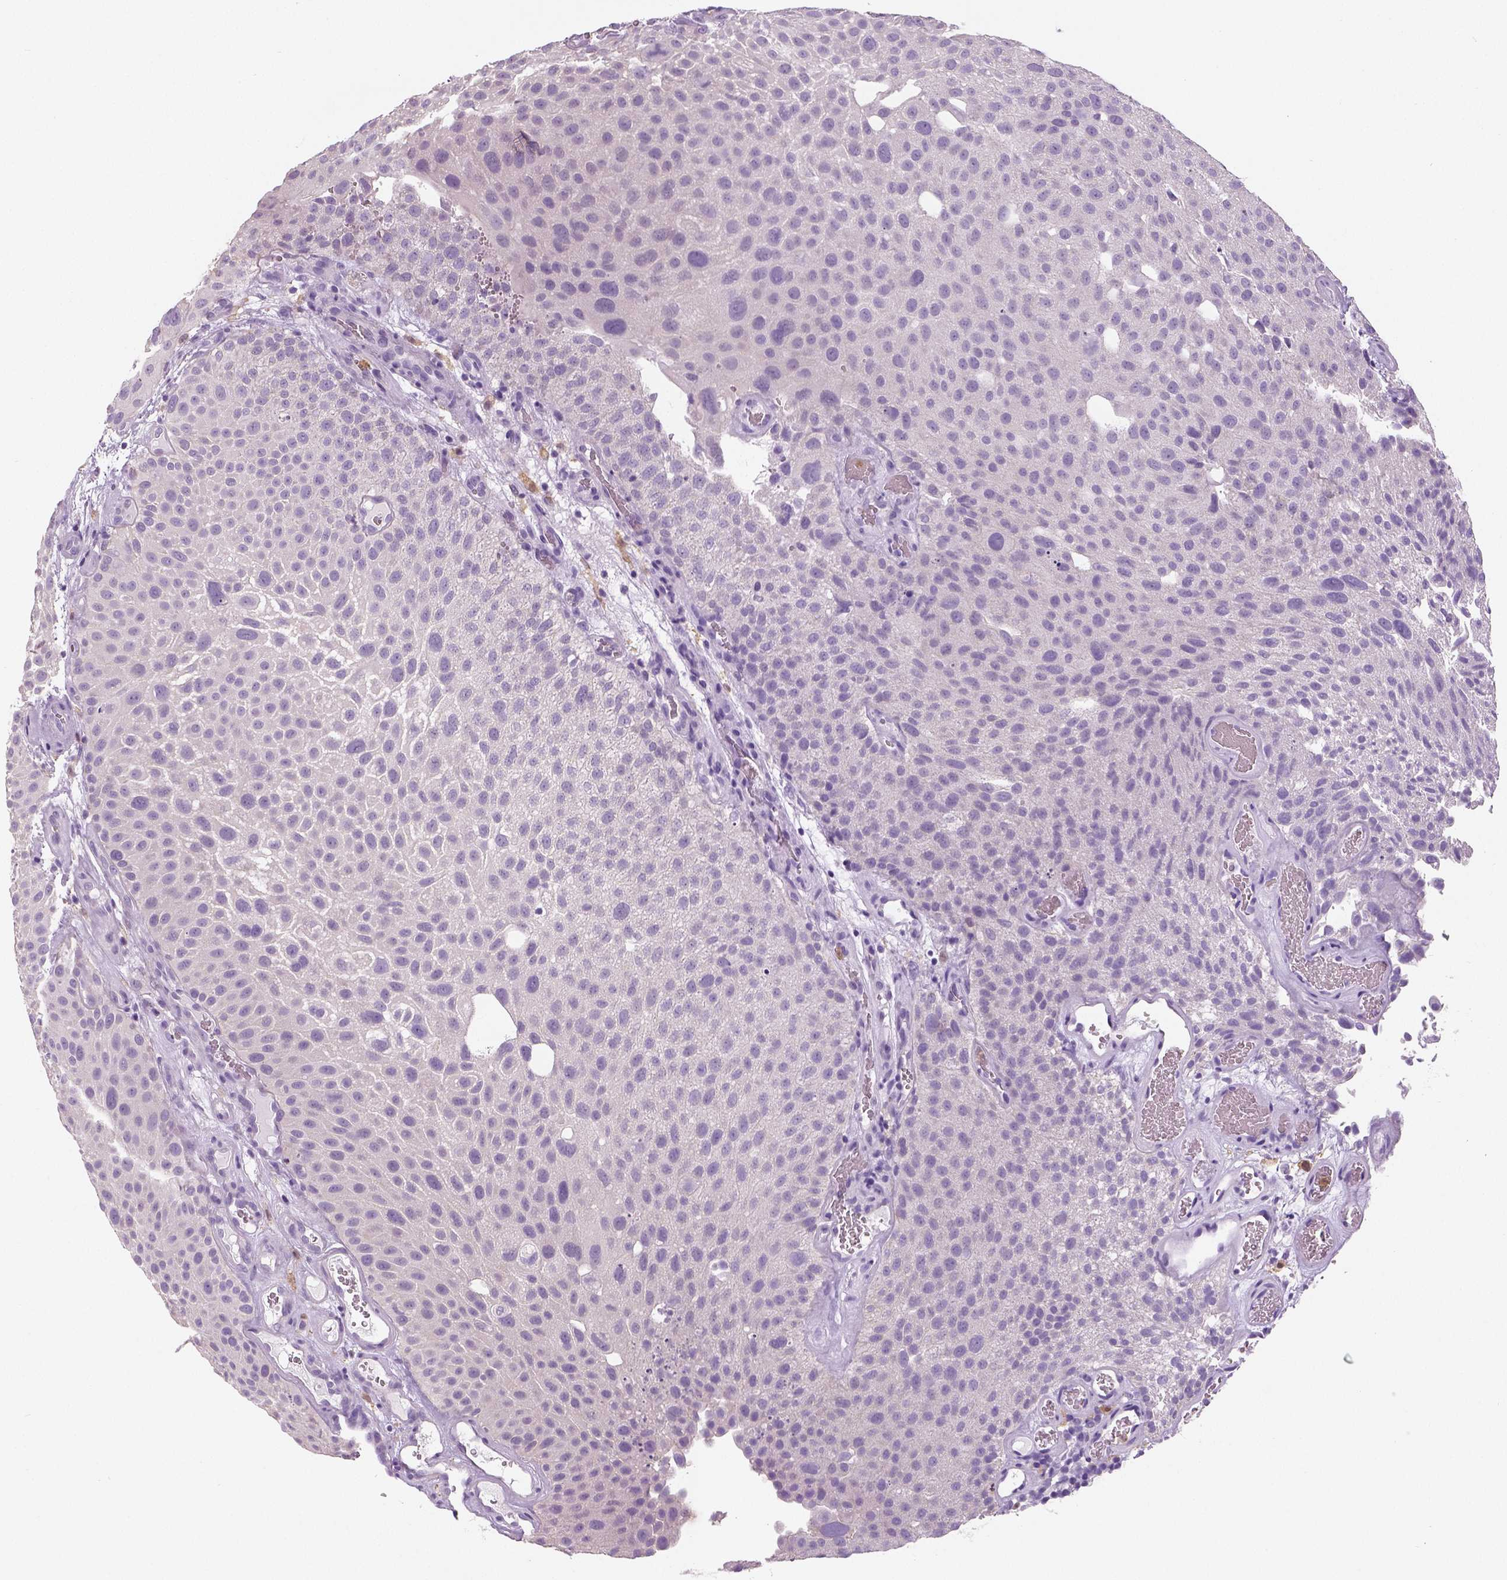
{"staining": {"intensity": "negative", "quantity": "none", "location": "none"}, "tissue": "urothelial cancer", "cell_type": "Tumor cells", "image_type": "cancer", "snomed": [{"axis": "morphology", "description": "Urothelial carcinoma, Low grade"}, {"axis": "topography", "description": "Urinary bladder"}], "caption": "This is a histopathology image of immunohistochemistry (IHC) staining of urothelial cancer, which shows no positivity in tumor cells.", "gene": "NECAB2", "patient": {"sex": "male", "age": 72}}